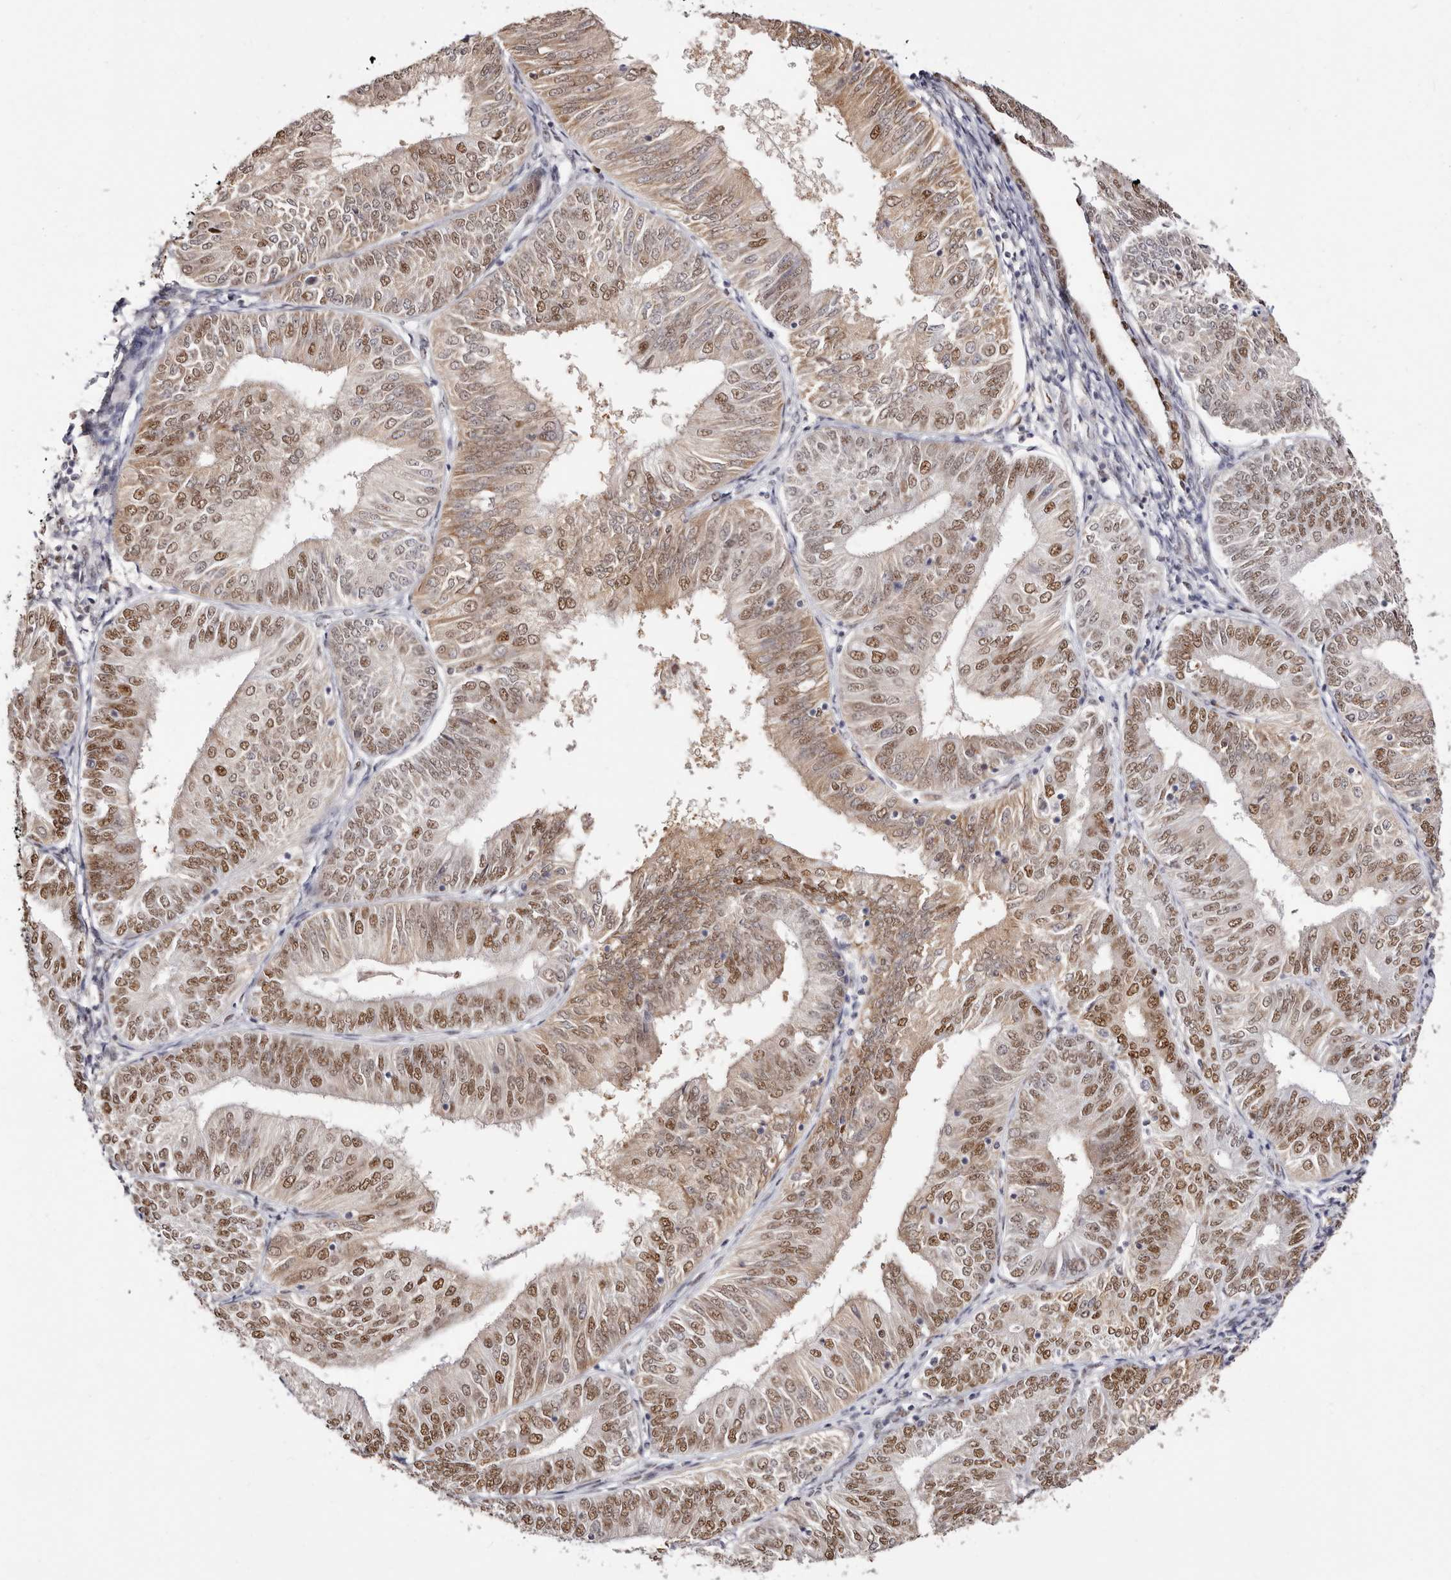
{"staining": {"intensity": "moderate", "quantity": ">75%", "location": "nuclear"}, "tissue": "endometrial cancer", "cell_type": "Tumor cells", "image_type": "cancer", "snomed": [{"axis": "morphology", "description": "Adenocarcinoma, NOS"}, {"axis": "topography", "description": "Endometrium"}], "caption": "DAB immunohistochemical staining of human endometrial cancer reveals moderate nuclear protein expression in about >75% of tumor cells.", "gene": "TKT", "patient": {"sex": "female", "age": 58}}